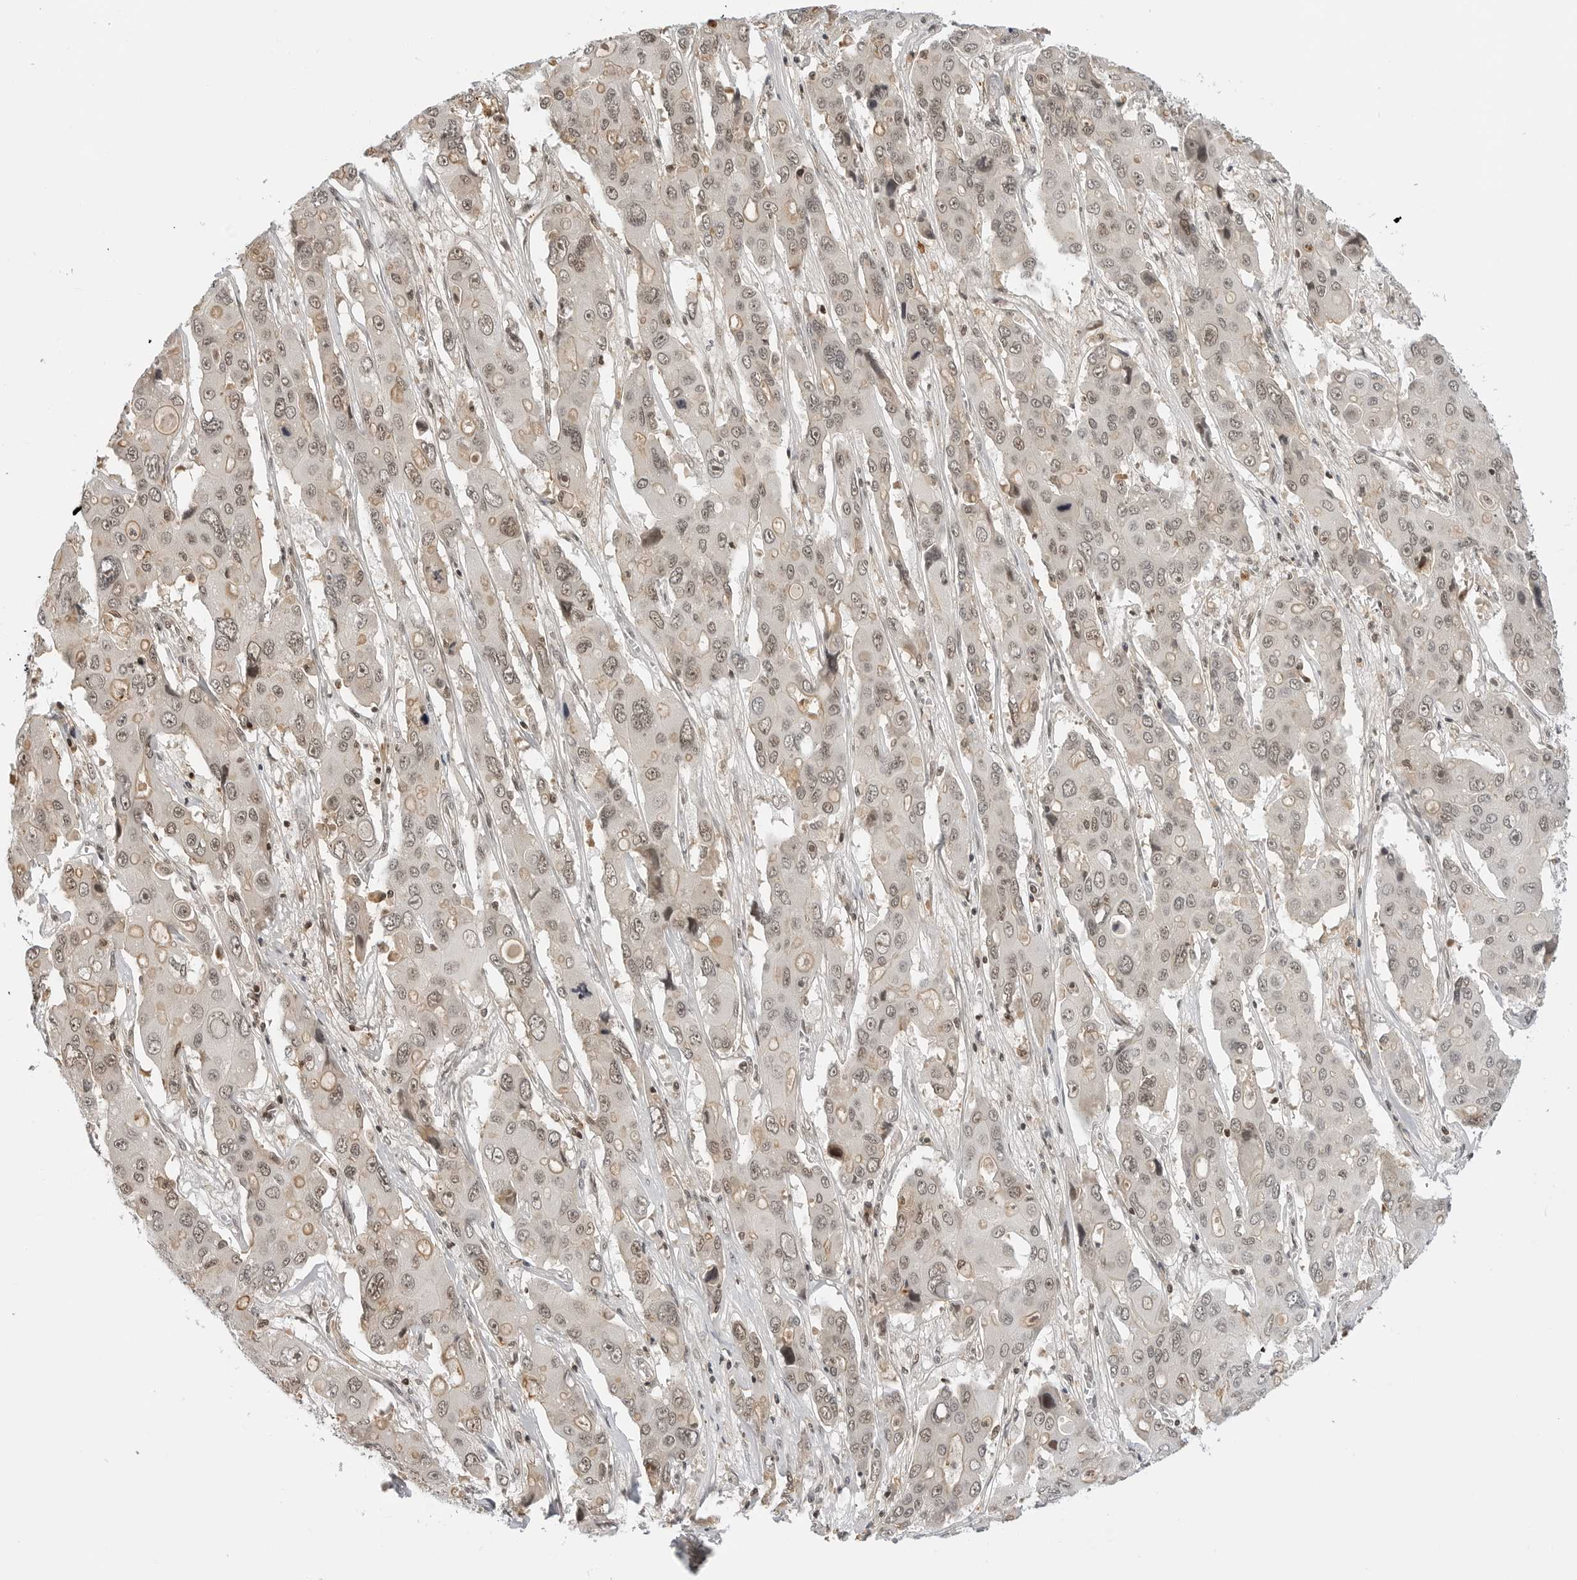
{"staining": {"intensity": "weak", "quantity": ">75%", "location": "nuclear"}, "tissue": "liver cancer", "cell_type": "Tumor cells", "image_type": "cancer", "snomed": [{"axis": "morphology", "description": "Cholangiocarcinoma"}, {"axis": "topography", "description": "Liver"}], "caption": "Human liver cancer stained with a protein marker shows weak staining in tumor cells.", "gene": "C8orf33", "patient": {"sex": "male", "age": 67}}